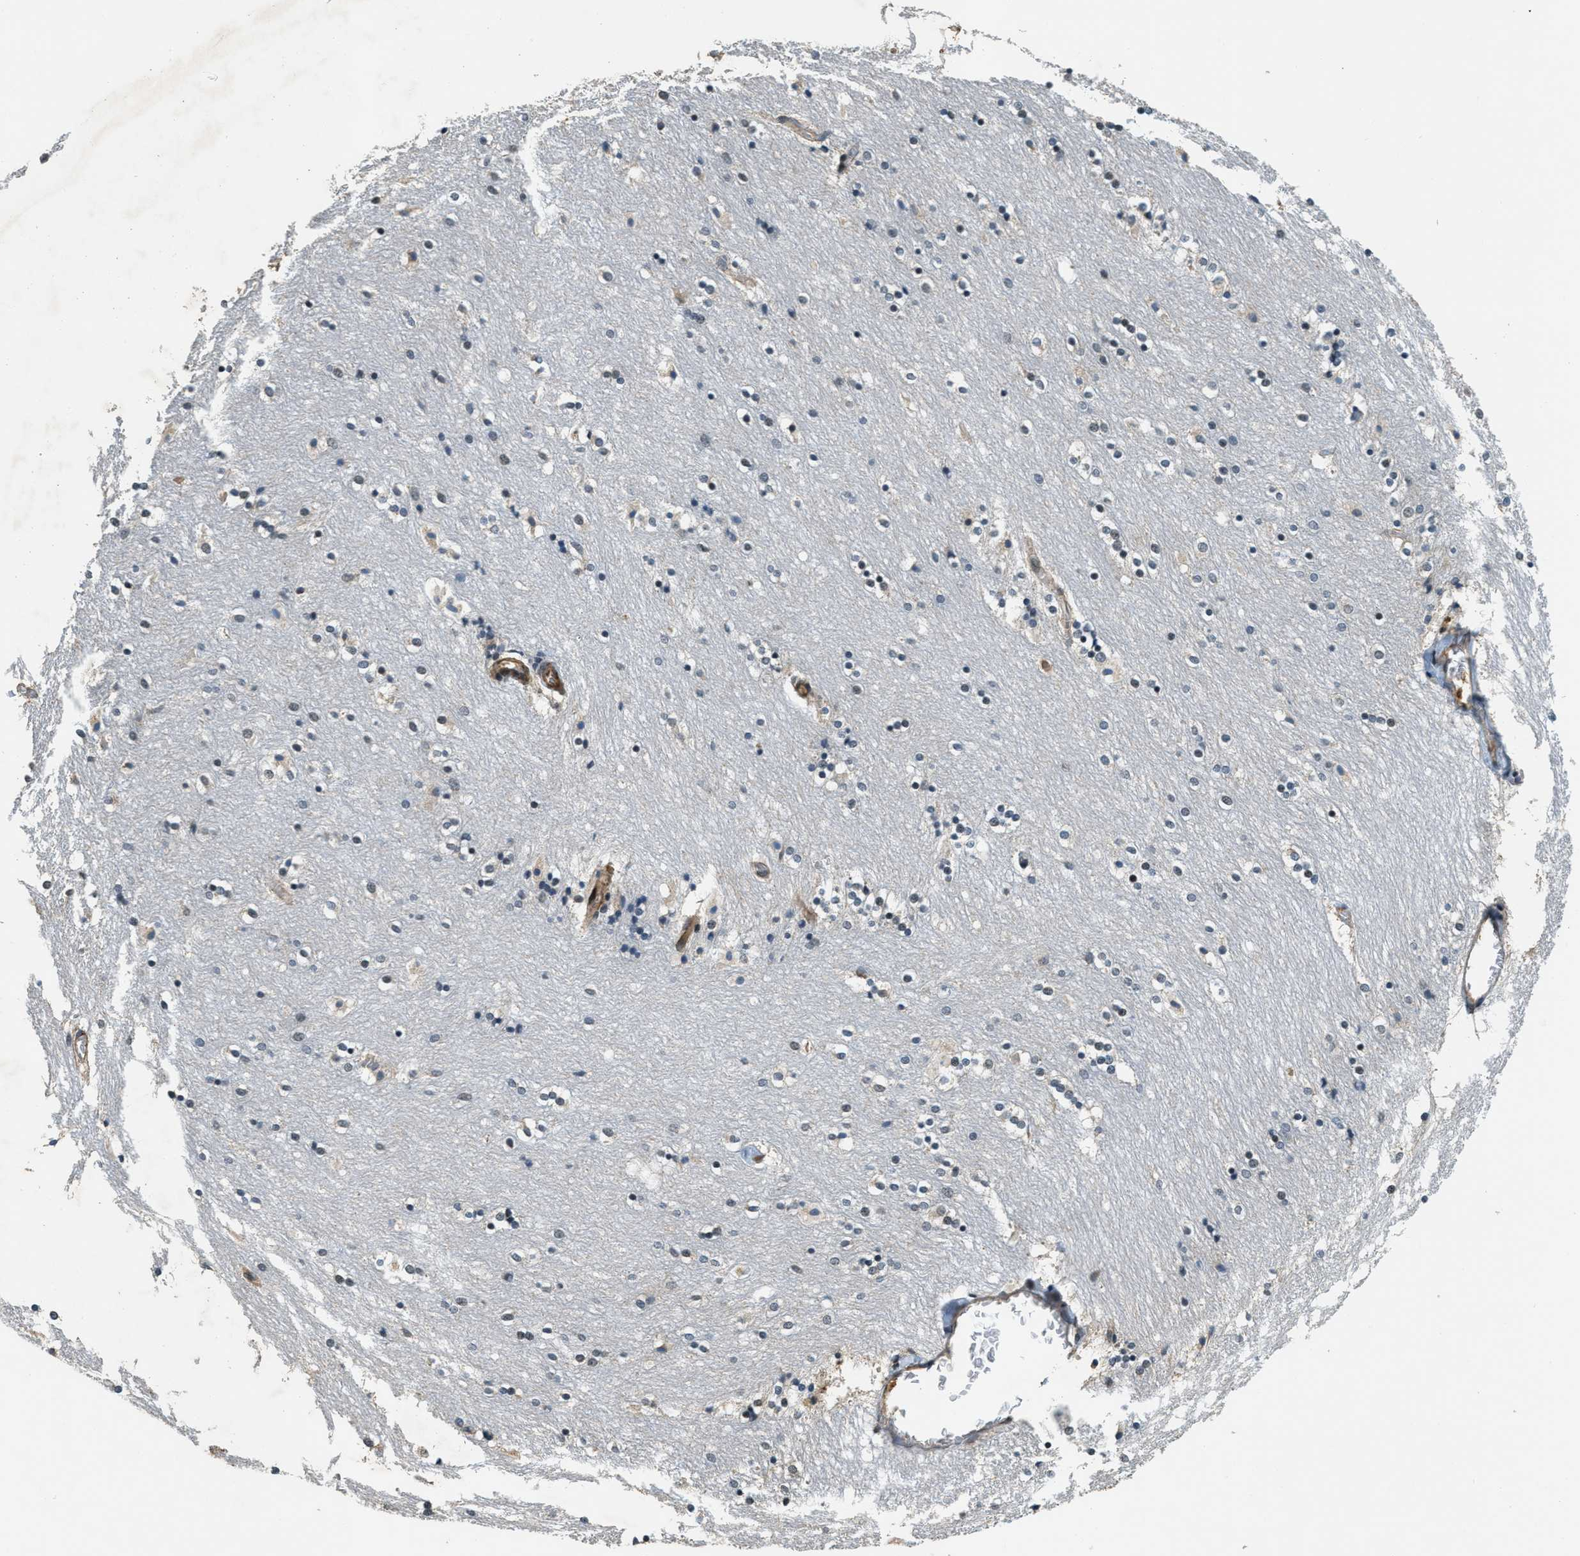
{"staining": {"intensity": "moderate", "quantity": "<25%", "location": "nuclear"}, "tissue": "caudate", "cell_type": "Glial cells", "image_type": "normal", "snomed": [{"axis": "morphology", "description": "Normal tissue, NOS"}, {"axis": "topography", "description": "Lateral ventricle wall"}], "caption": "Moderate nuclear protein expression is appreciated in approximately <25% of glial cells in caudate.", "gene": "MED21", "patient": {"sex": "female", "age": 54}}